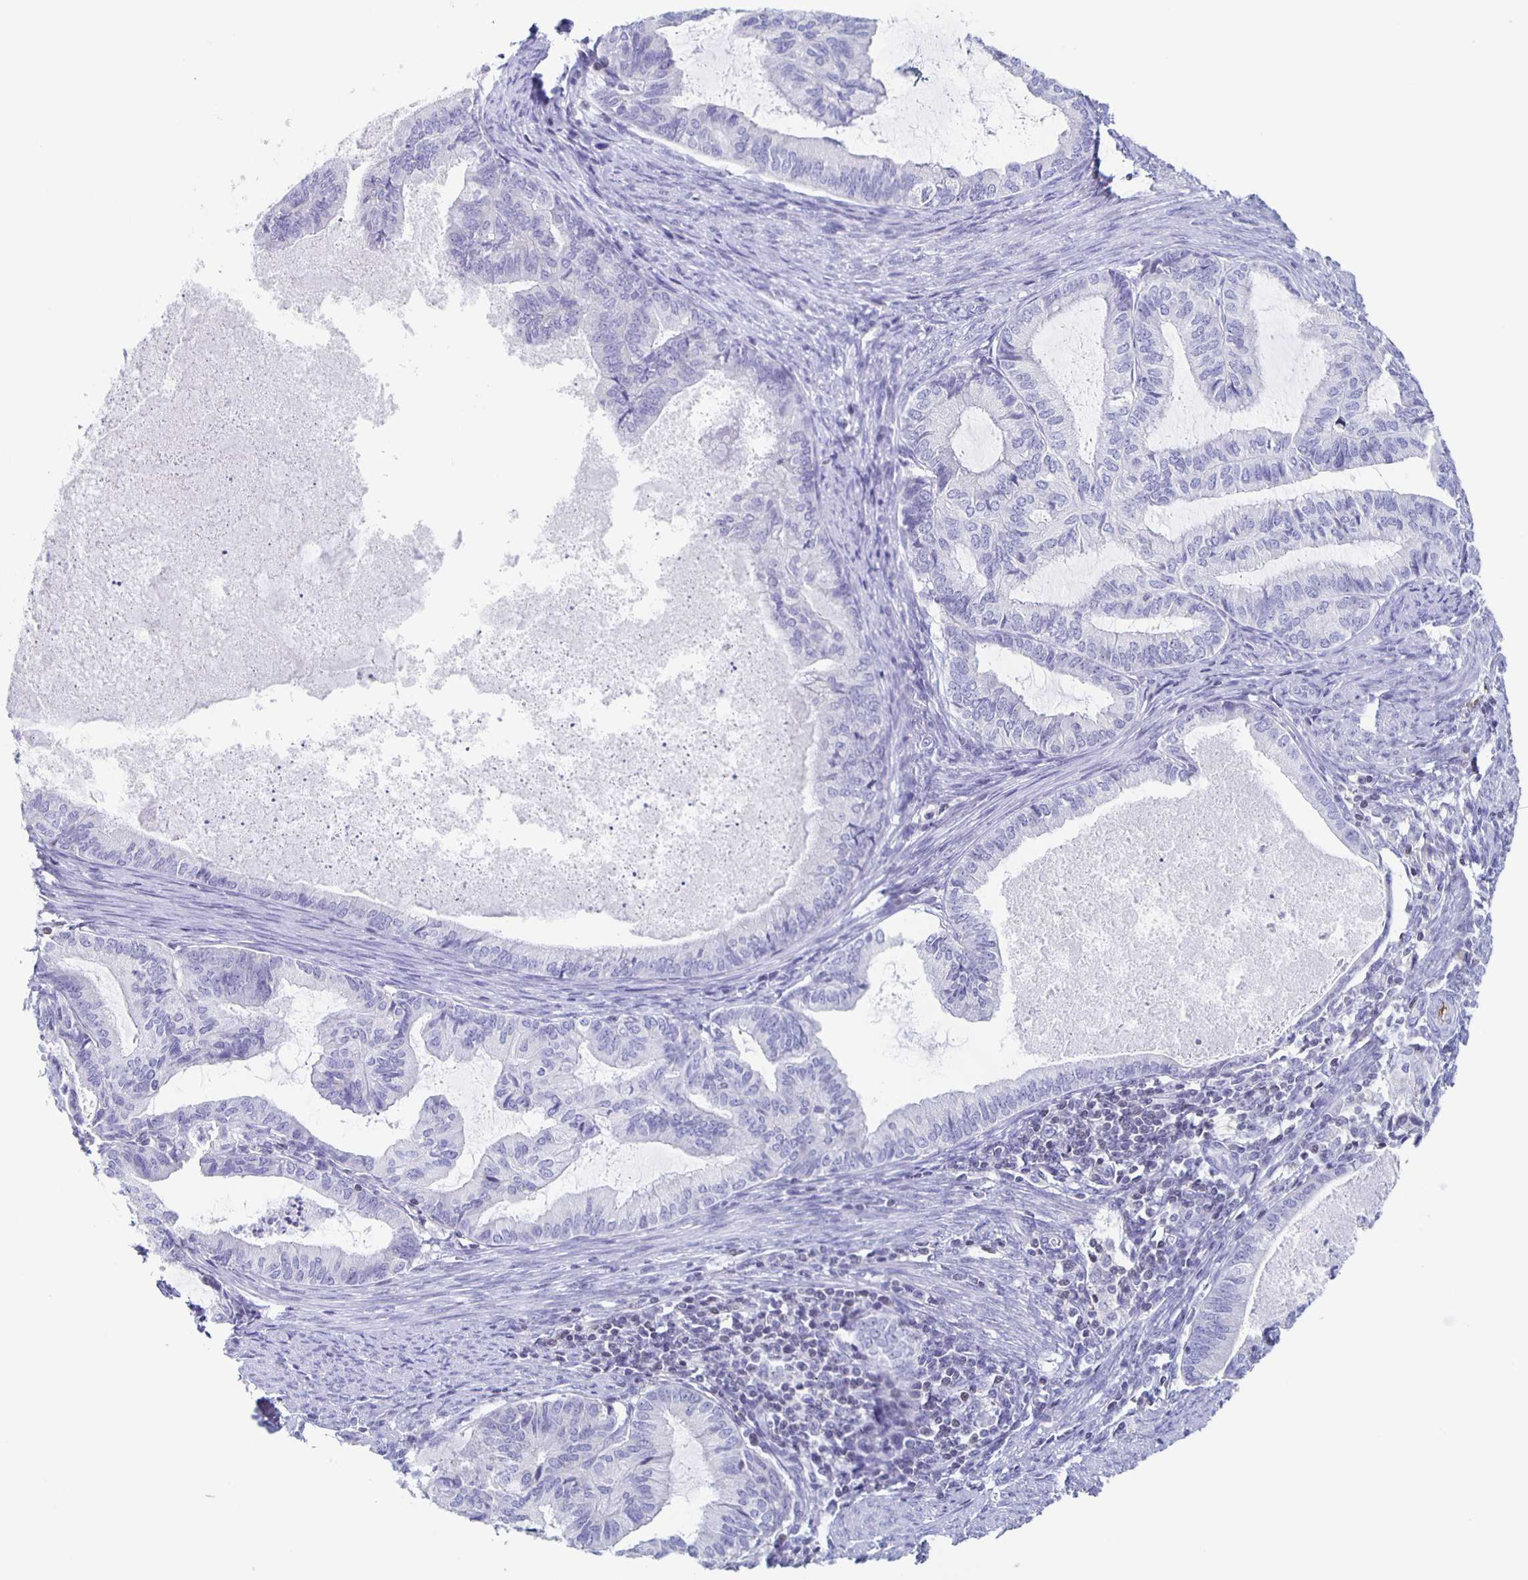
{"staining": {"intensity": "negative", "quantity": "none", "location": "none"}, "tissue": "endometrial cancer", "cell_type": "Tumor cells", "image_type": "cancer", "snomed": [{"axis": "morphology", "description": "Adenocarcinoma, NOS"}, {"axis": "topography", "description": "Endometrium"}], "caption": "The micrograph reveals no significant expression in tumor cells of adenocarcinoma (endometrial). (Brightfield microscopy of DAB (3,3'-diaminobenzidine) immunohistochemistry at high magnification).", "gene": "FGA", "patient": {"sex": "female", "age": 86}}